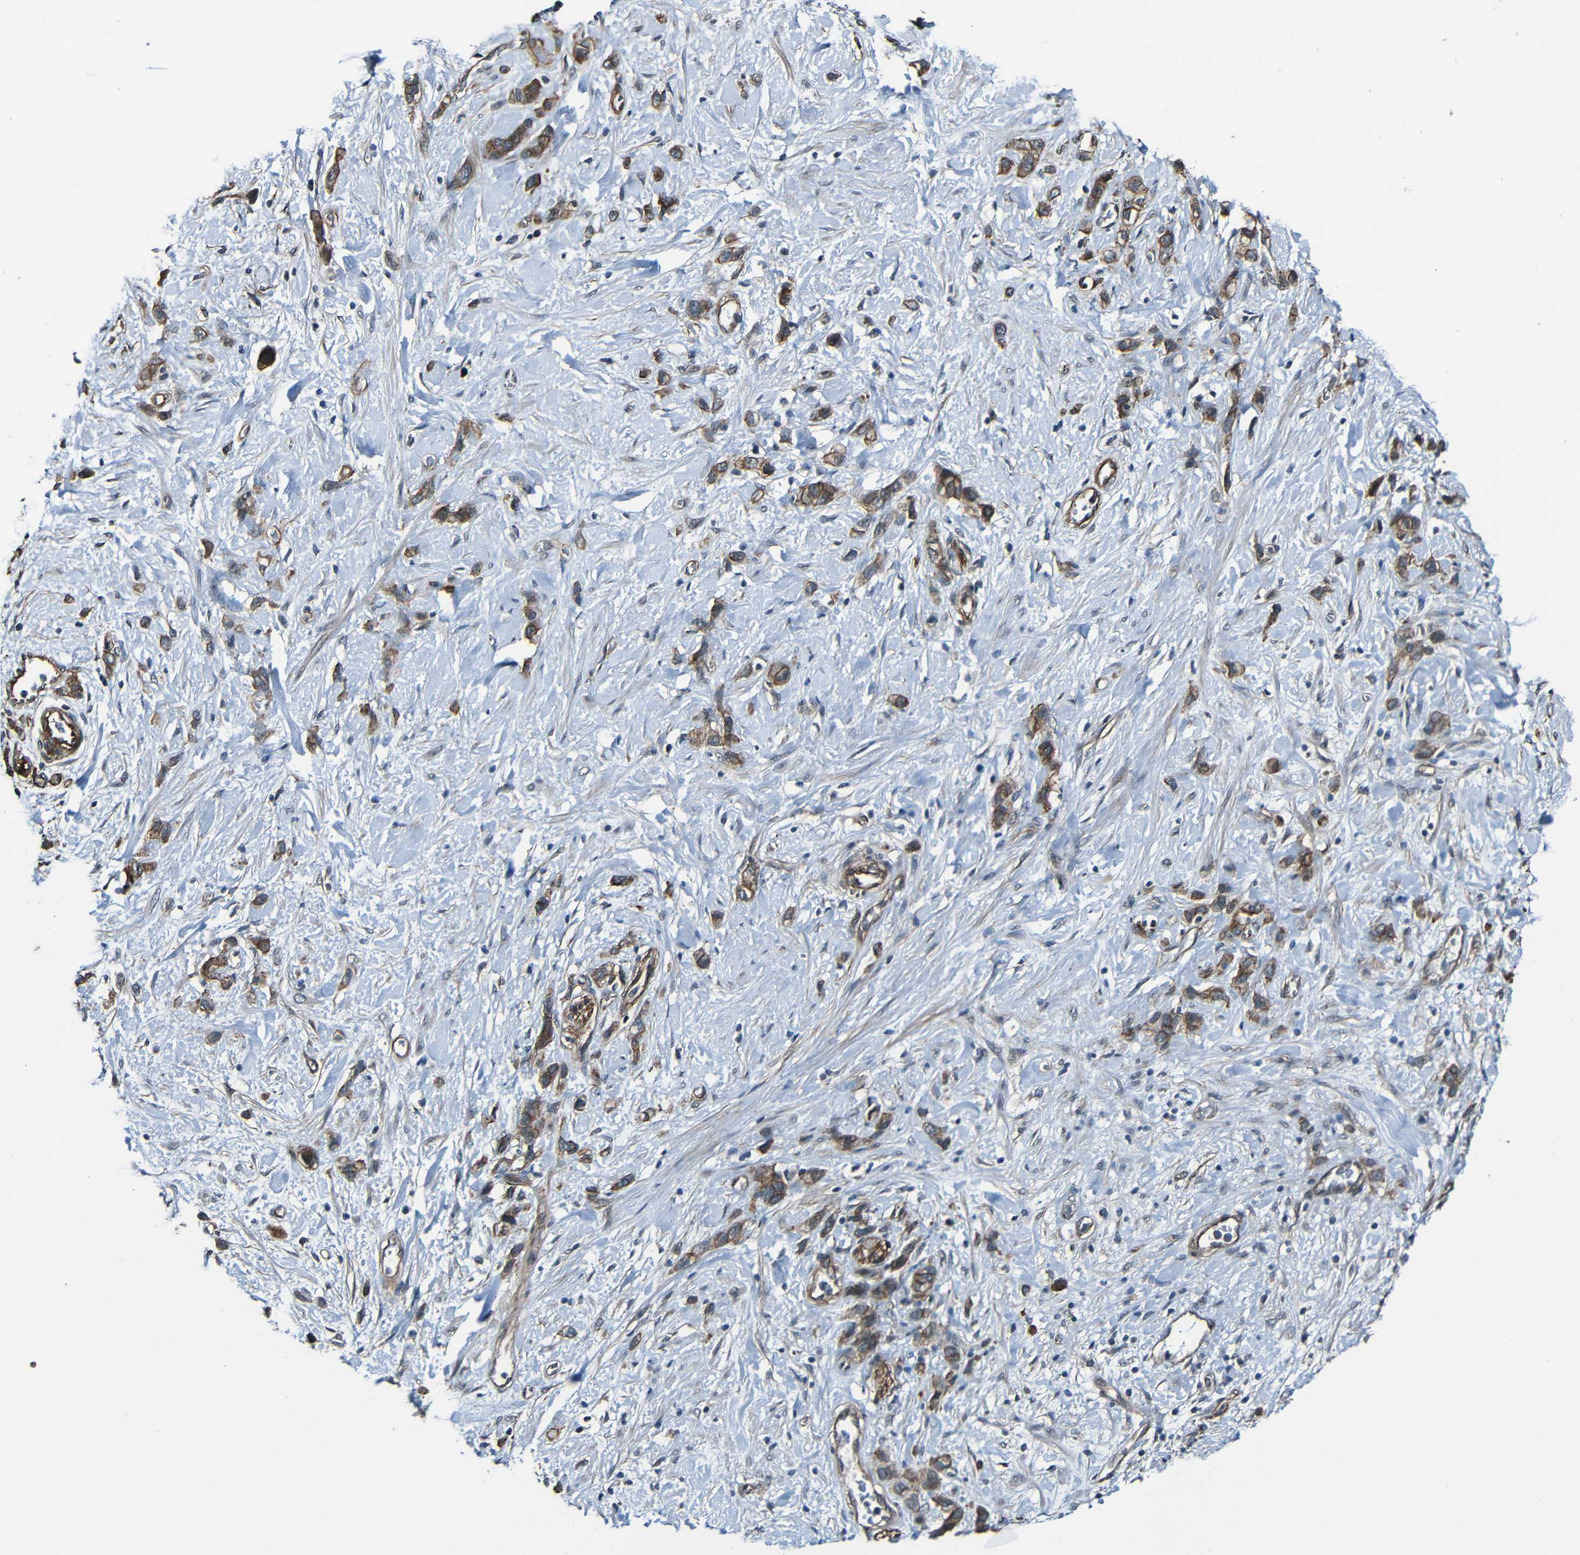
{"staining": {"intensity": "moderate", "quantity": ">75%", "location": "cytoplasmic/membranous"}, "tissue": "stomach cancer", "cell_type": "Tumor cells", "image_type": "cancer", "snomed": [{"axis": "morphology", "description": "Adenocarcinoma, NOS"}, {"axis": "morphology", "description": "Adenocarcinoma, High grade"}, {"axis": "topography", "description": "Stomach, upper"}, {"axis": "topography", "description": "Stomach, lower"}], "caption": "High-magnification brightfield microscopy of stomach adenocarcinoma stained with DAB (brown) and counterstained with hematoxylin (blue). tumor cells exhibit moderate cytoplasmic/membranous staining is identified in approximately>75% of cells. (DAB (3,3'-diaminobenzidine) IHC, brown staining for protein, blue staining for nuclei).", "gene": "LGR5", "patient": {"sex": "female", "age": 65}}